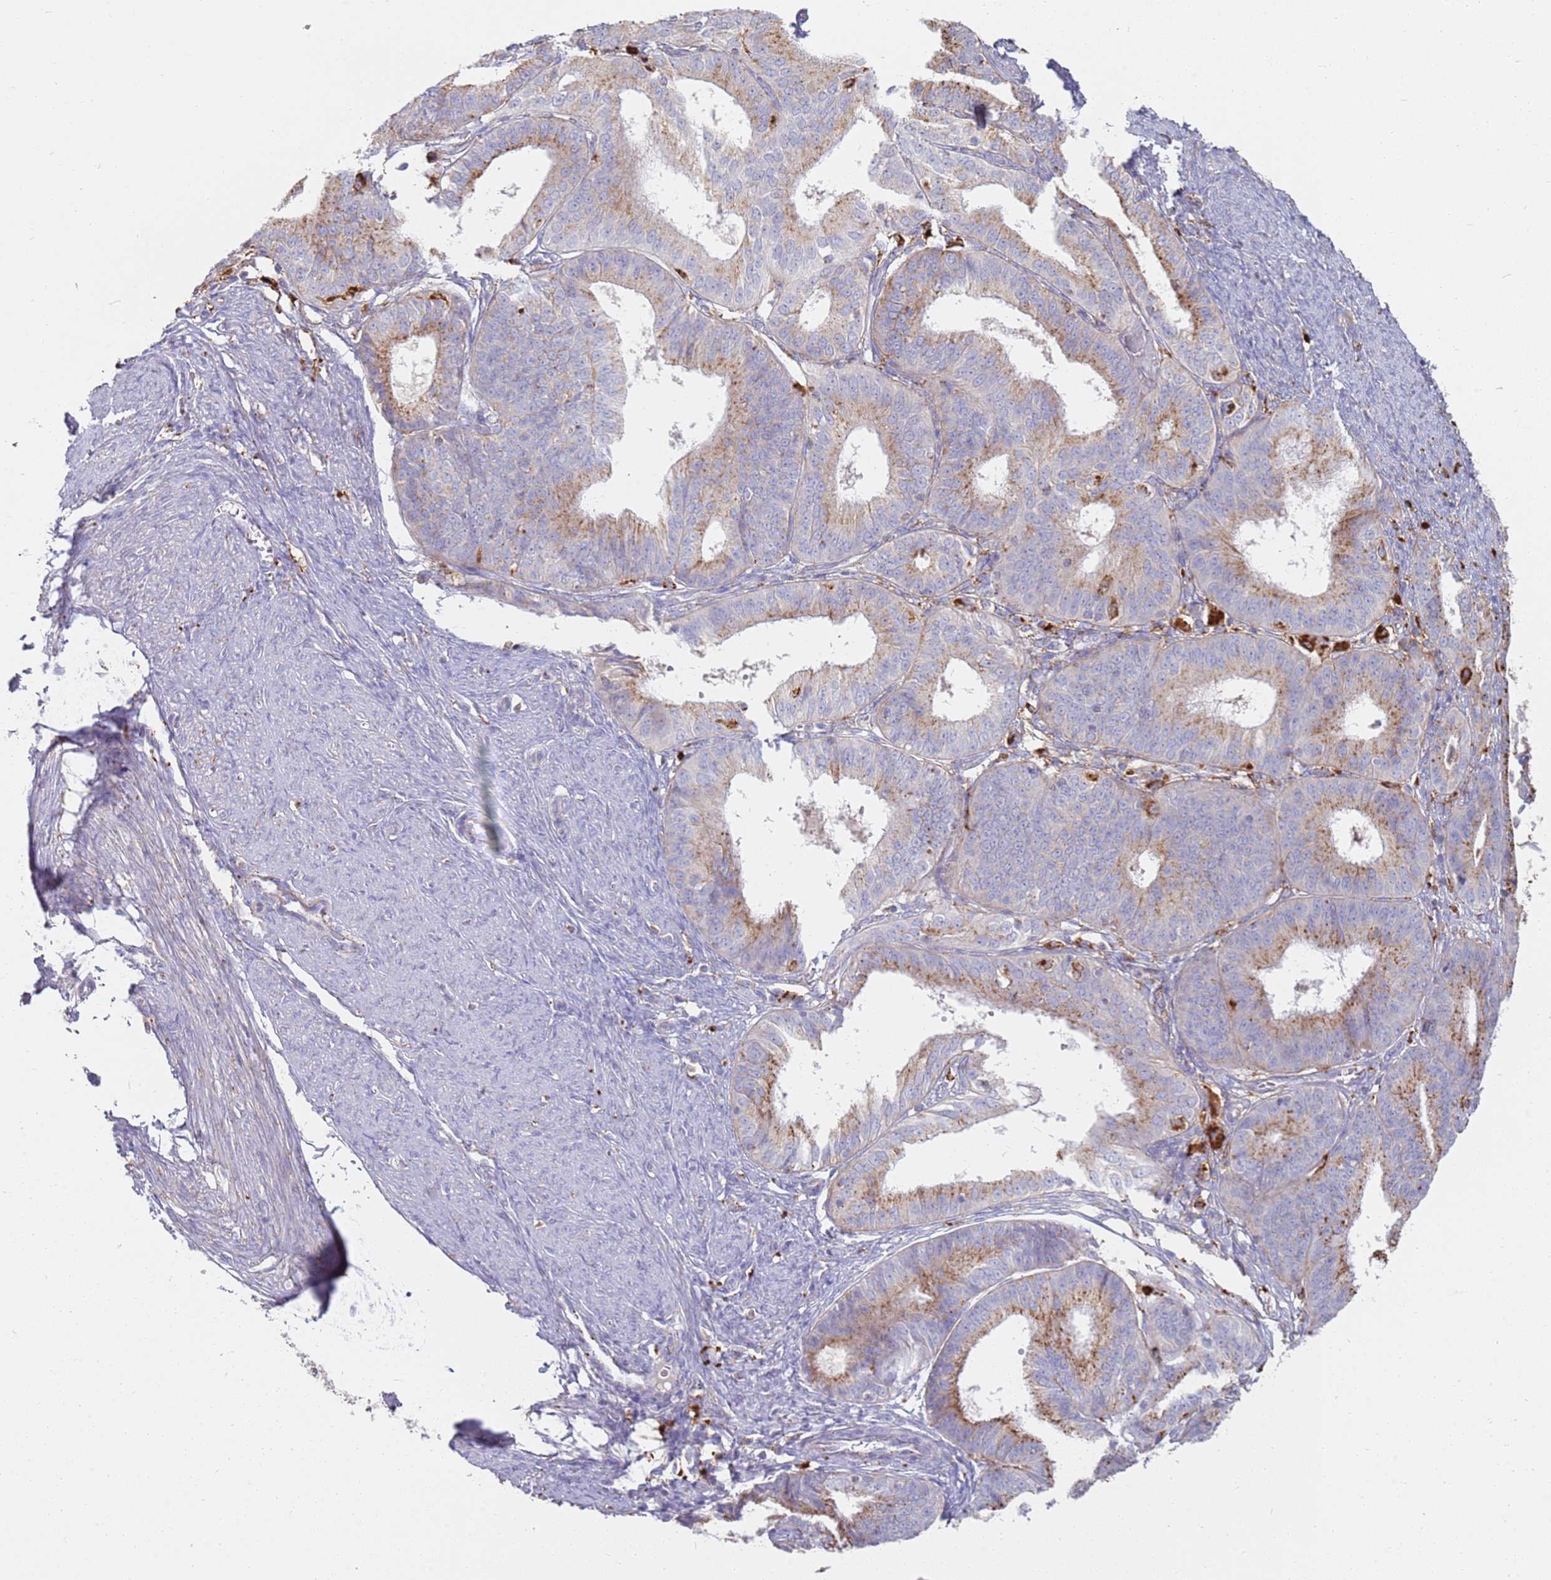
{"staining": {"intensity": "weak", "quantity": "25%-75%", "location": "cytoplasmic/membranous"}, "tissue": "endometrial cancer", "cell_type": "Tumor cells", "image_type": "cancer", "snomed": [{"axis": "morphology", "description": "Adenocarcinoma, NOS"}, {"axis": "topography", "description": "Endometrium"}], "caption": "Brown immunohistochemical staining in human endometrial cancer shows weak cytoplasmic/membranous positivity in approximately 25%-75% of tumor cells.", "gene": "TMEM229B", "patient": {"sex": "female", "age": 51}}